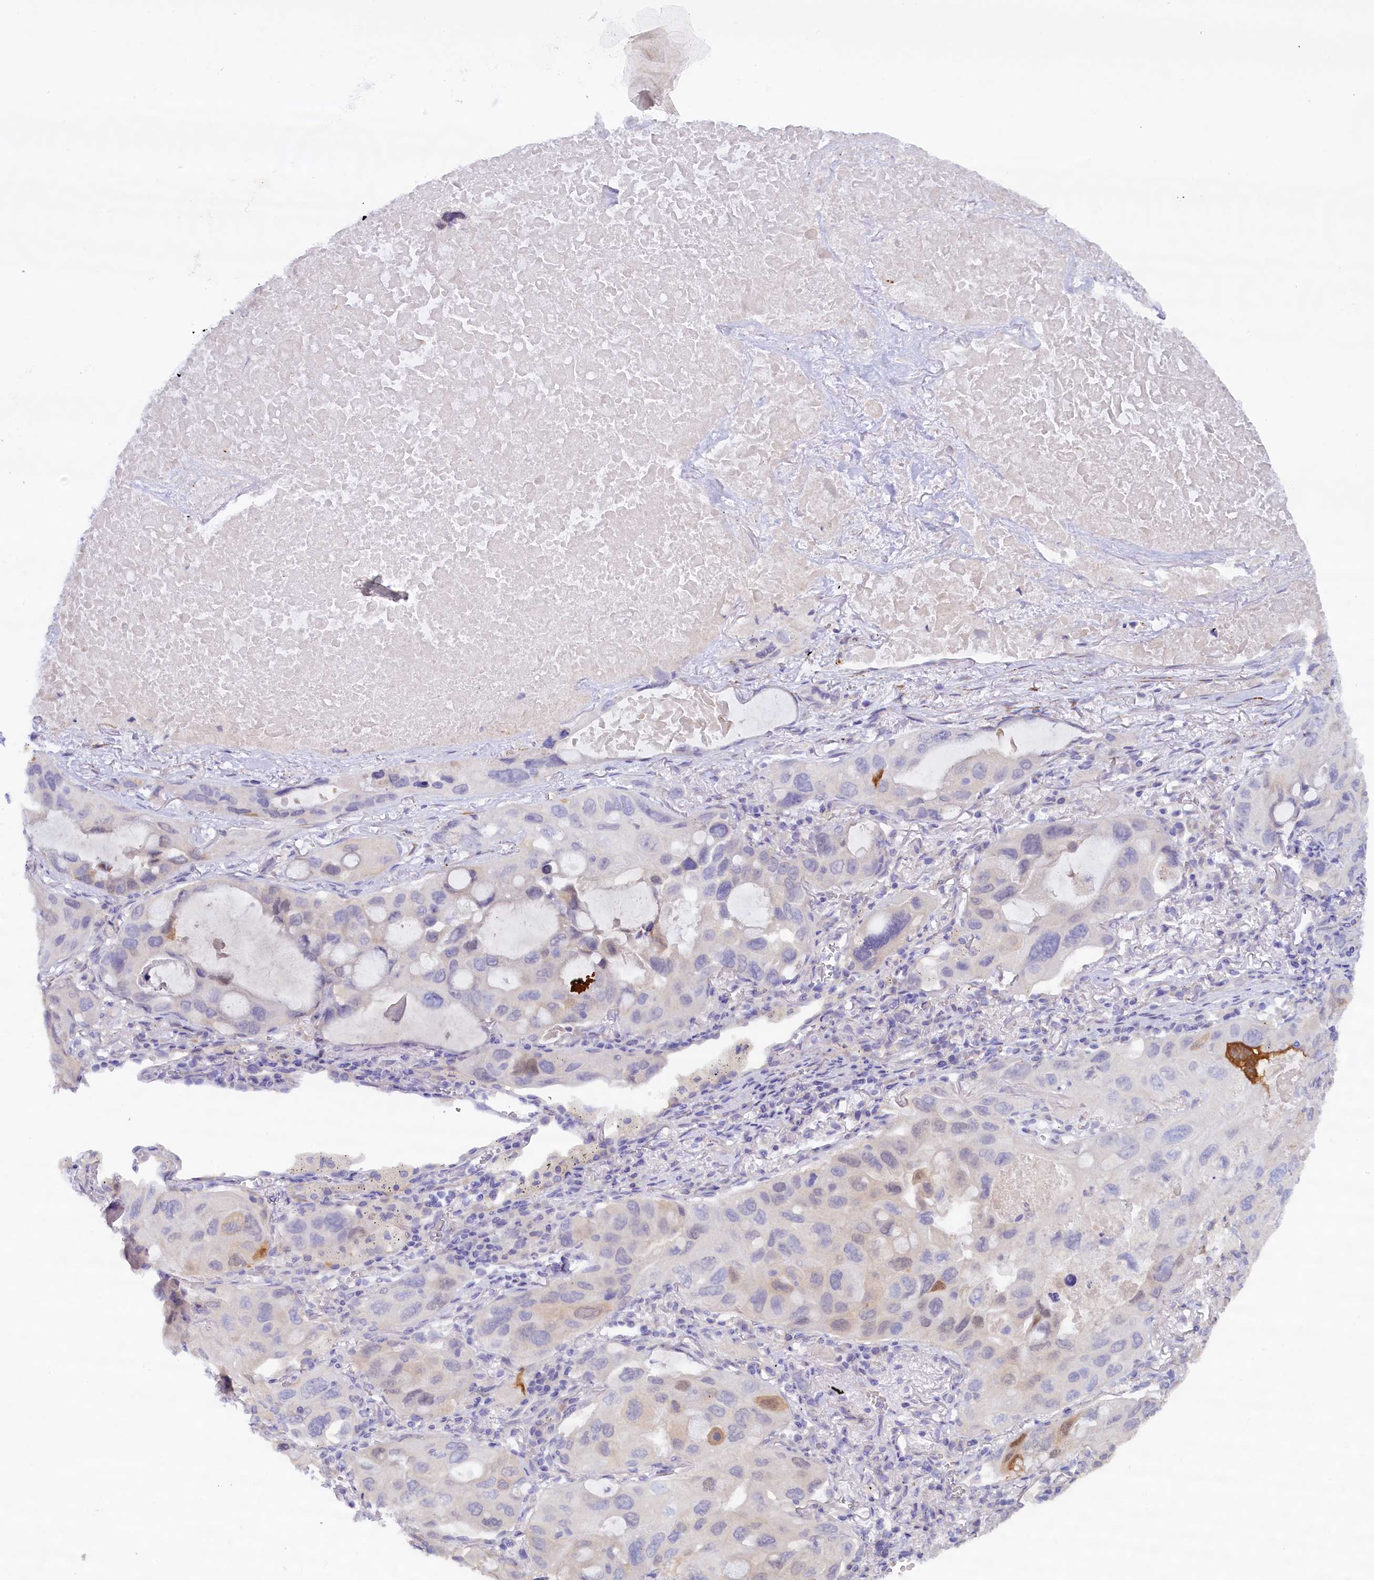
{"staining": {"intensity": "negative", "quantity": "none", "location": "none"}, "tissue": "lung cancer", "cell_type": "Tumor cells", "image_type": "cancer", "snomed": [{"axis": "morphology", "description": "Squamous cell carcinoma, NOS"}, {"axis": "topography", "description": "Lung"}], "caption": "Protein analysis of lung cancer exhibits no significant positivity in tumor cells.", "gene": "ZSWIM4", "patient": {"sex": "female", "age": 73}}